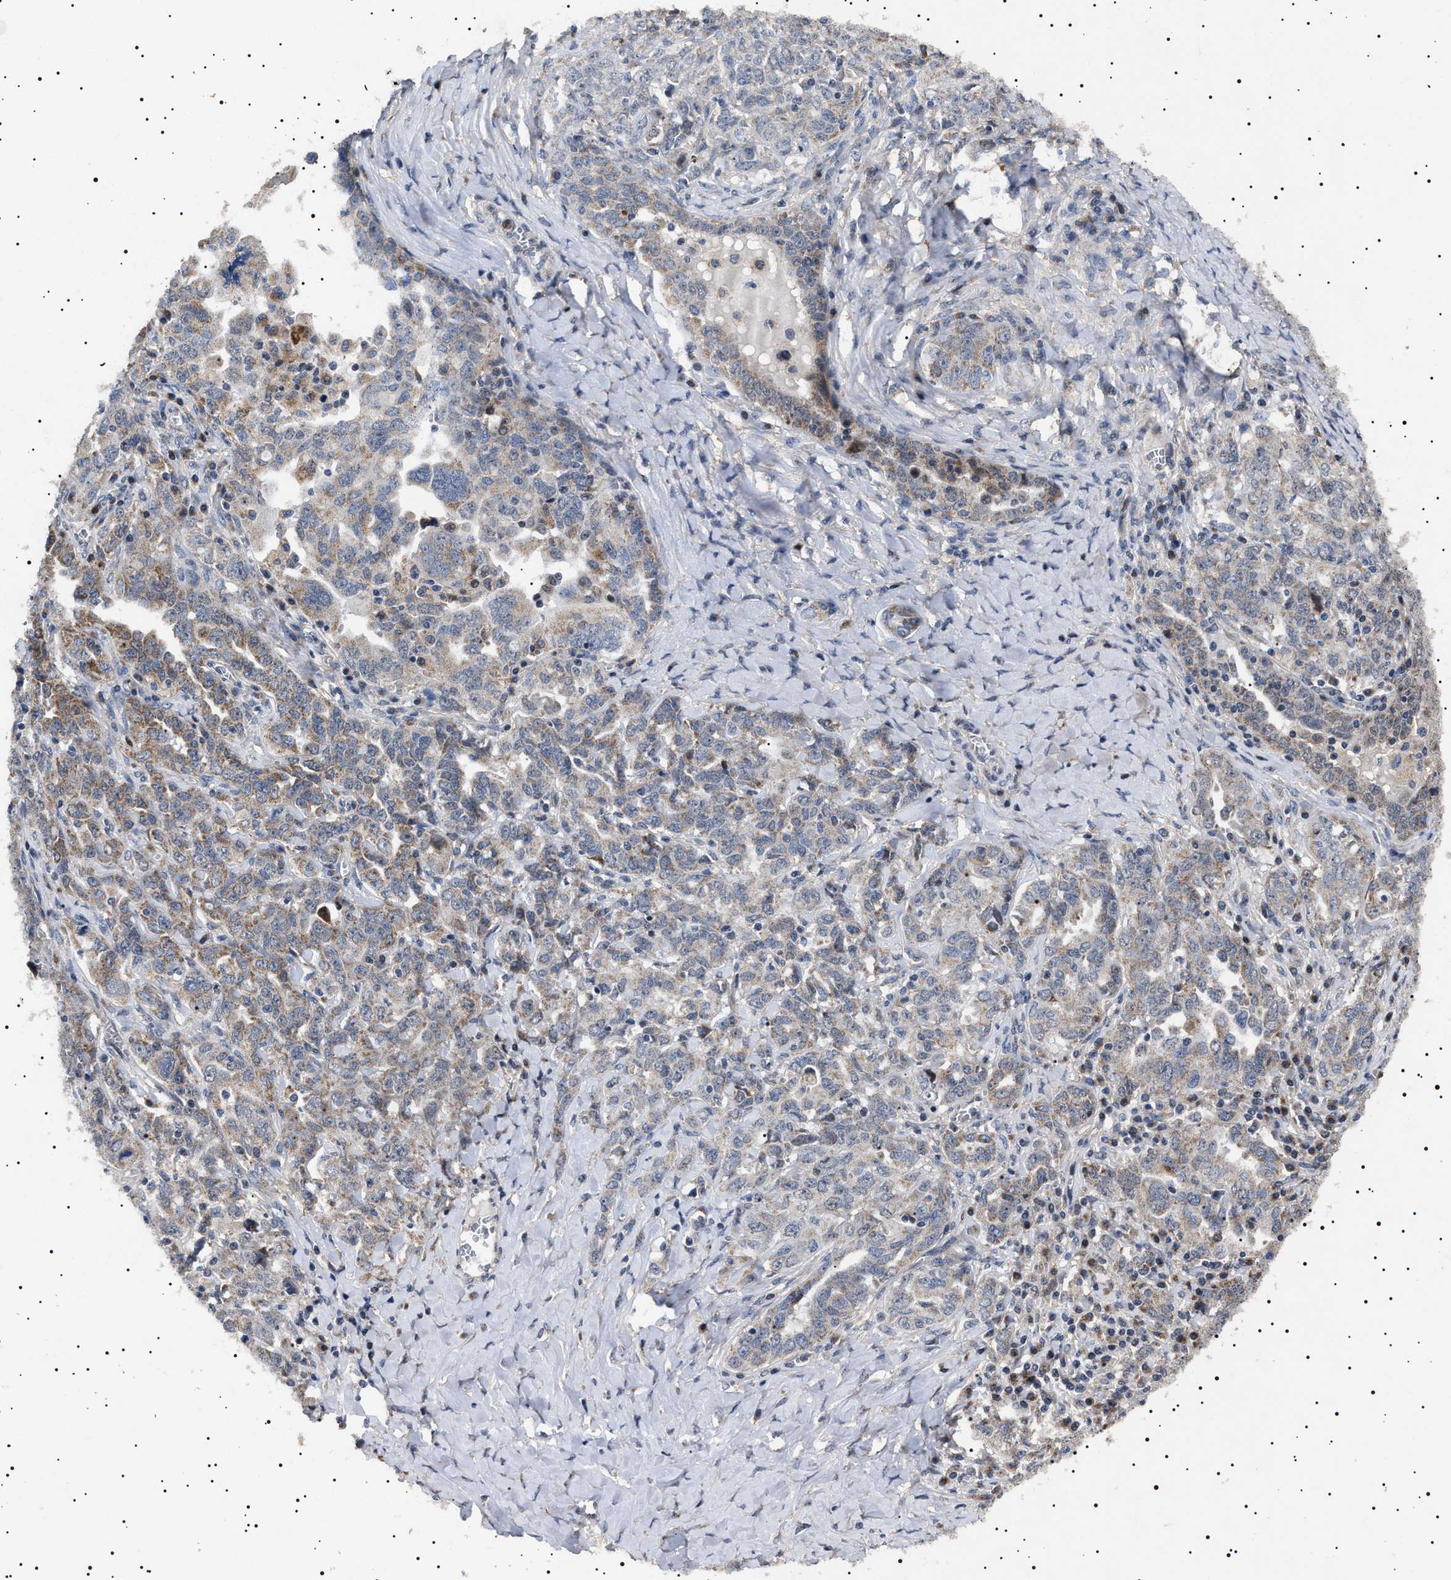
{"staining": {"intensity": "moderate", "quantity": "<25%", "location": "cytoplasmic/membranous"}, "tissue": "ovarian cancer", "cell_type": "Tumor cells", "image_type": "cancer", "snomed": [{"axis": "morphology", "description": "Carcinoma, endometroid"}, {"axis": "topography", "description": "Ovary"}], "caption": "IHC histopathology image of neoplastic tissue: ovarian endometroid carcinoma stained using immunohistochemistry (IHC) displays low levels of moderate protein expression localized specifically in the cytoplasmic/membranous of tumor cells, appearing as a cytoplasmic/membranous brown color.", "gene": "RAB34", "patient": {"sex": "female", "age": 62}}